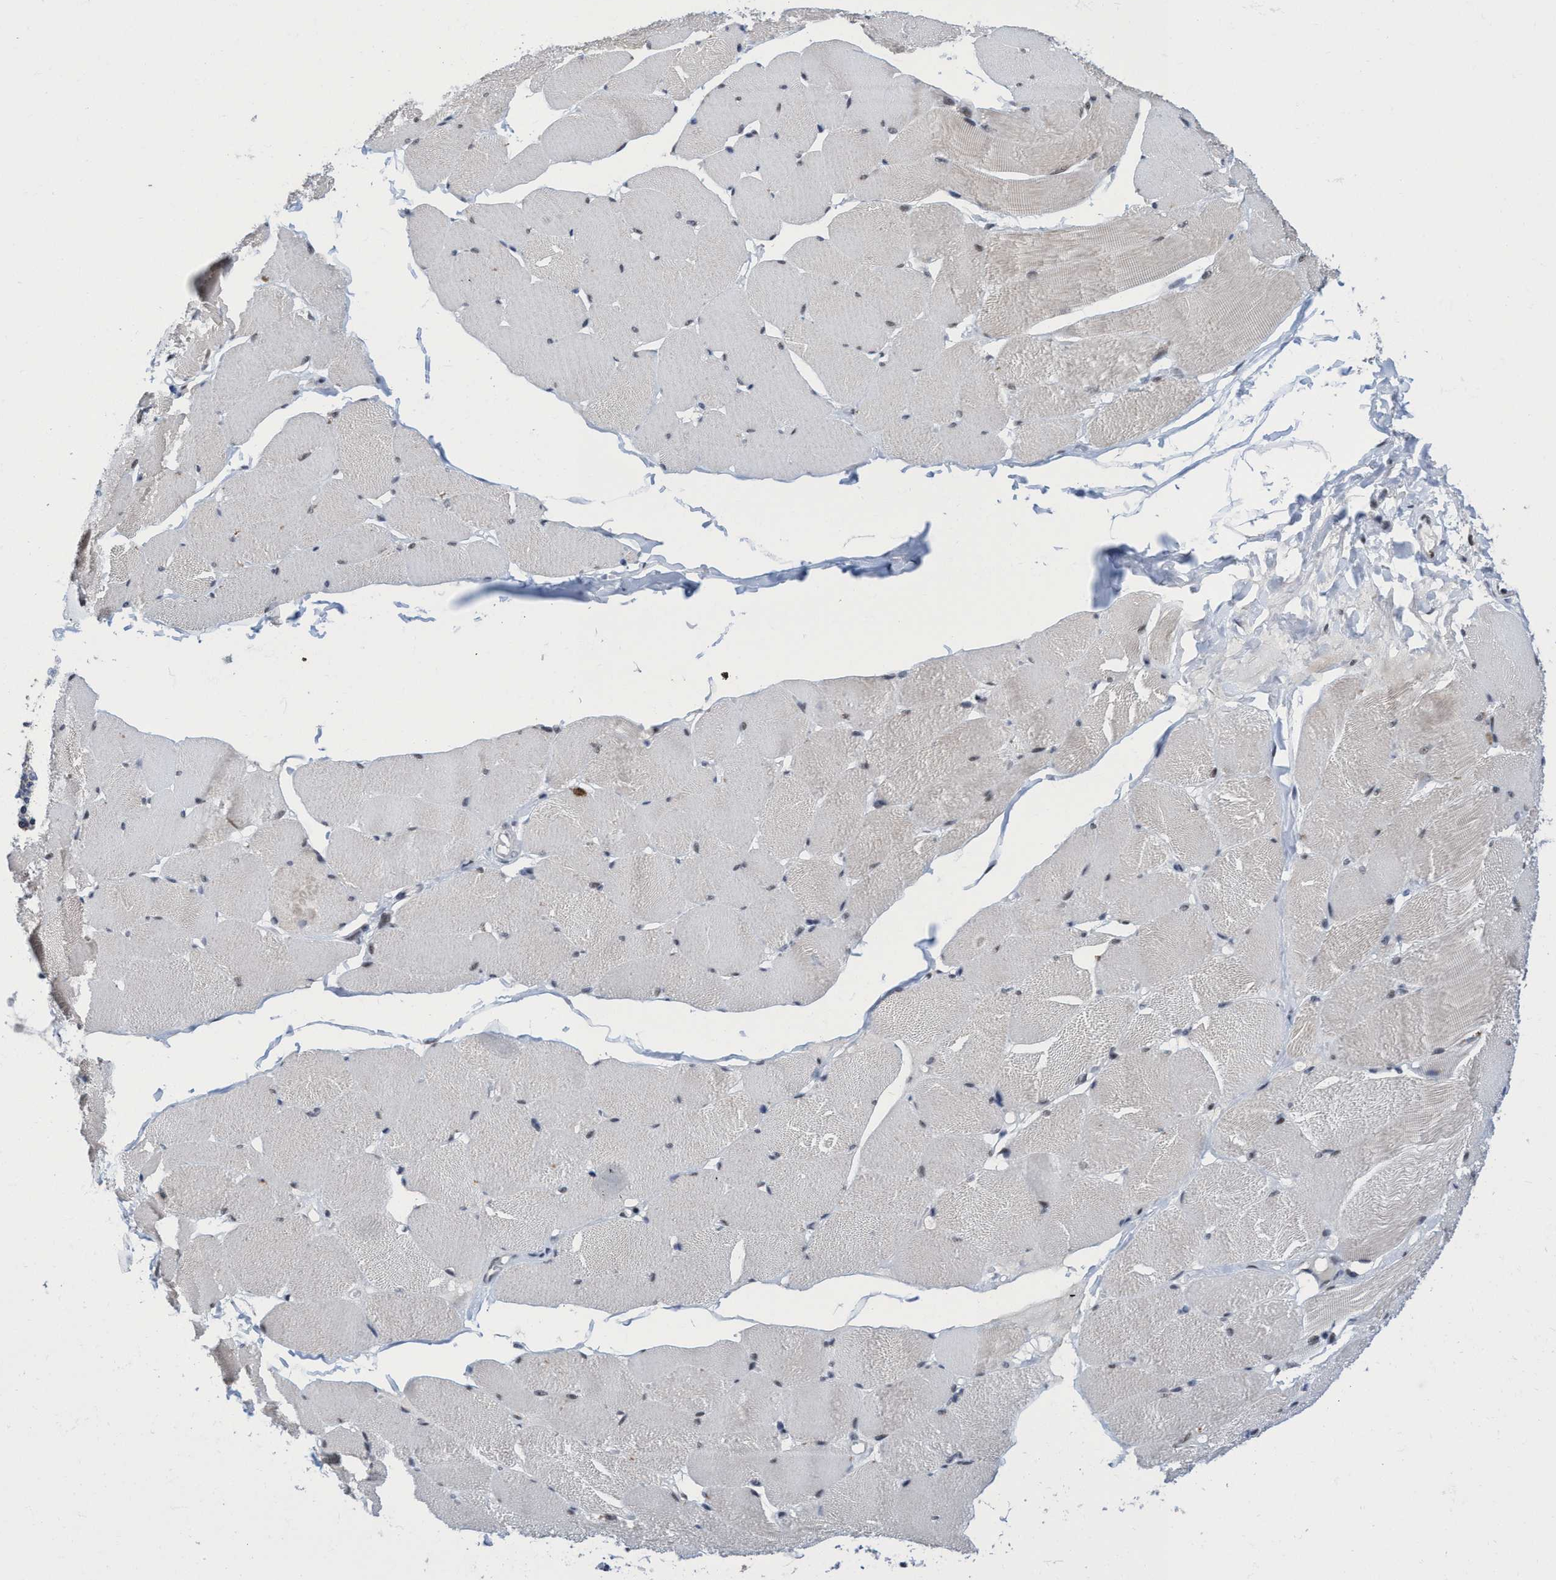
{"staining": {"intensity": "moderate", "quantity": "<25%", "location": "nuclear"}, "tissue": "skeletal muscle", "cell_type": "Myocytes", "image_type": "normal", "snomed": [{"axis": "morphology", "description": "Normal tissue, NOS"}, {"axis": "topography", "description": "Skin"}, {"axis": "topography", "description": "Skeletal muscle"}], "caption": "Immunohistochemistry histopathology image of benign skeletal muscle: skeletal muscle stained using immunohistochemistry reveals low levels of moderate protein expression localized specifically in the nuclear of myocytes, appearing as a nuclear brown color.", "gene": "C9orf78", "patient": {"sex": "male", "age": 83}}